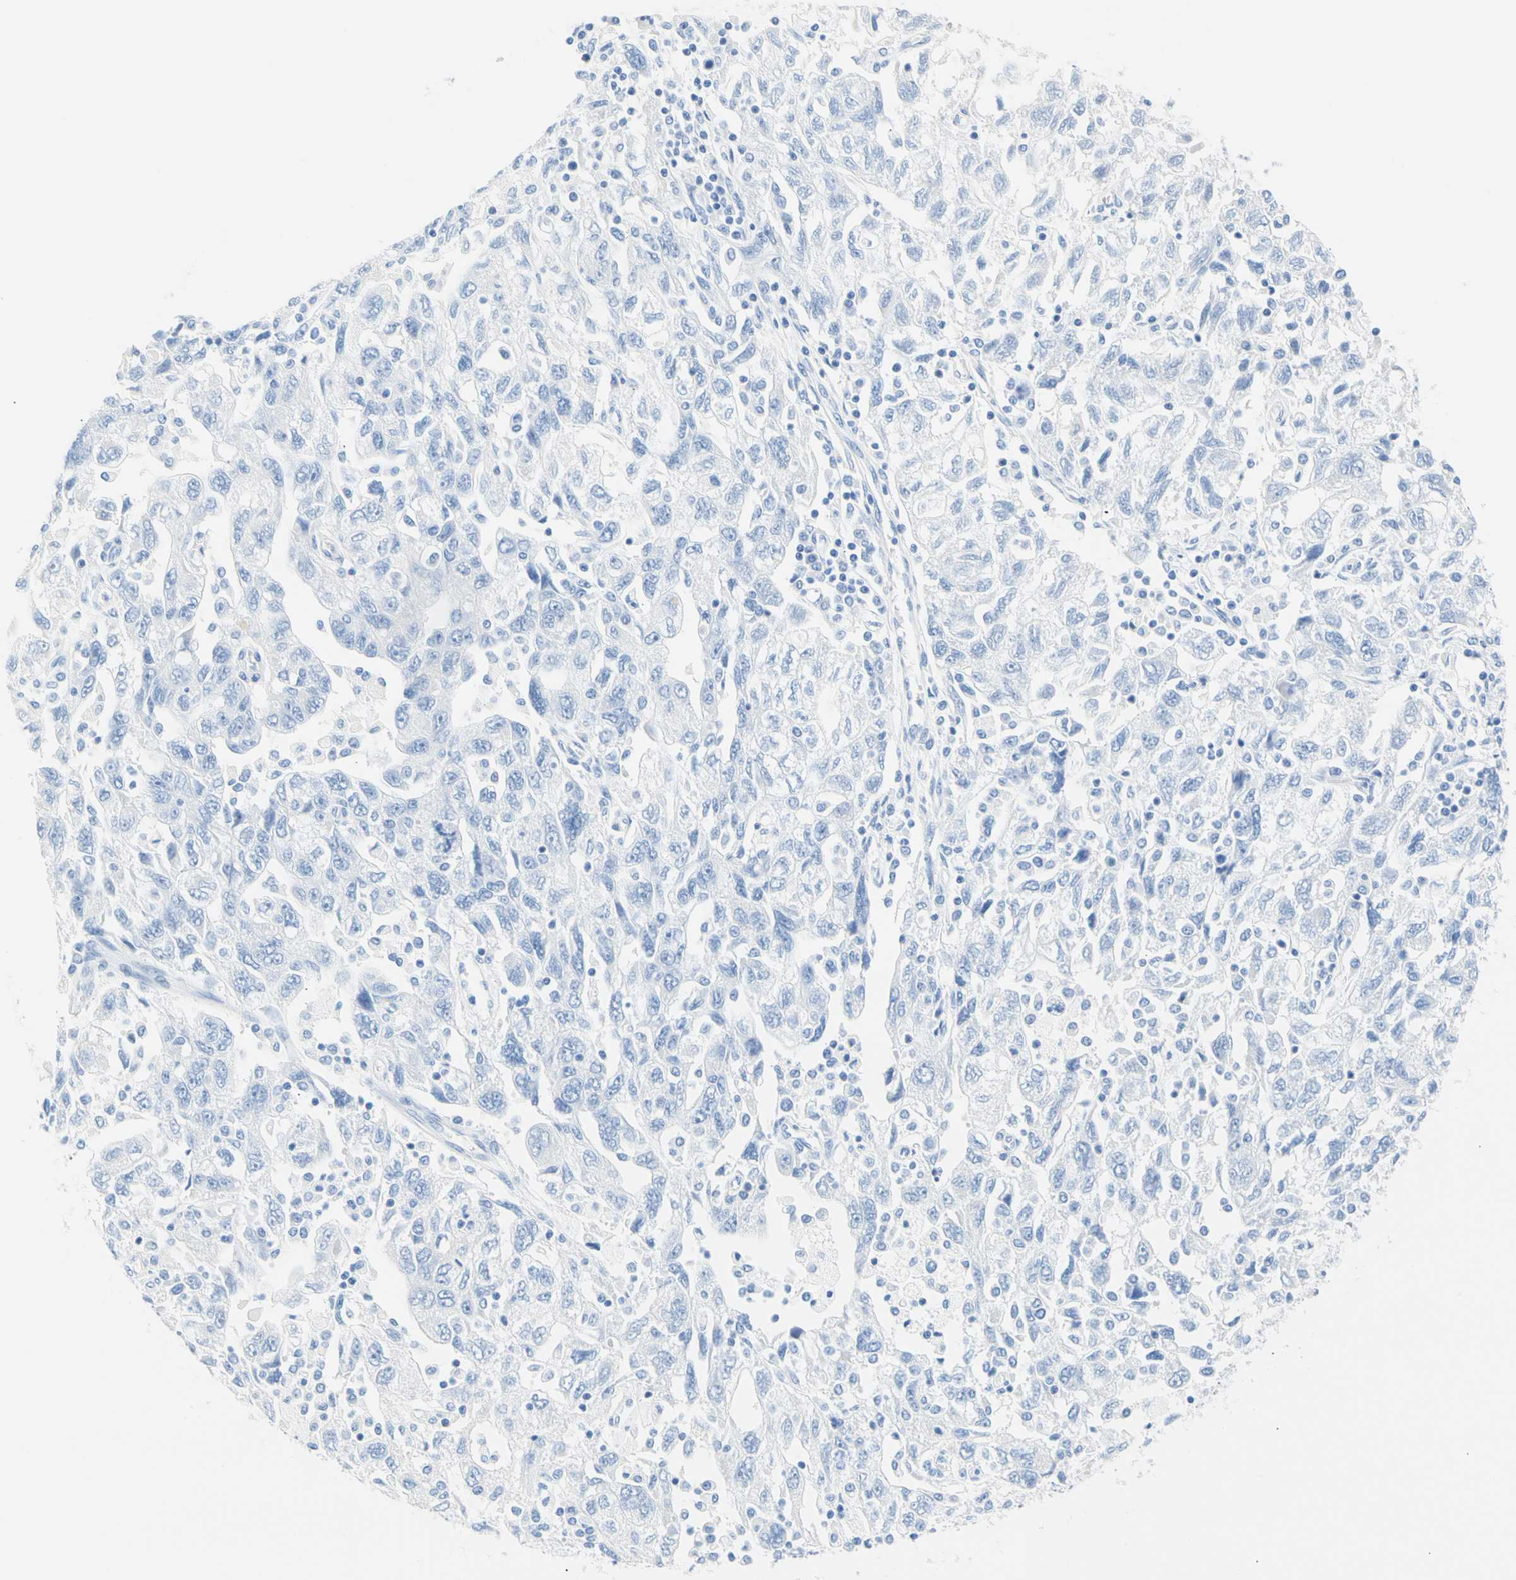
{"staining": {"intensity": "negative", "quantity": "none", "location": "none"}, "tissue": "ovarian cancer", "cell_type": "Tumor cells", "image_type": "cancer", "snomed": [{"axis": "morphology", "description": "Carcinoma, NOS"}, {"axis": "morphology", "description": "Cystadenocarcinoma, serous, NOS"}, {"axis": "topography", "description": "Ovary"}], "caption": "Tumor cells show no significant expression in ovarian cancer (serous cystadenocarcinoma). (DAB immunohistochemistry, high magnification).", "gene": "CEL", "patient": {"sex": "female", "age": 69}}